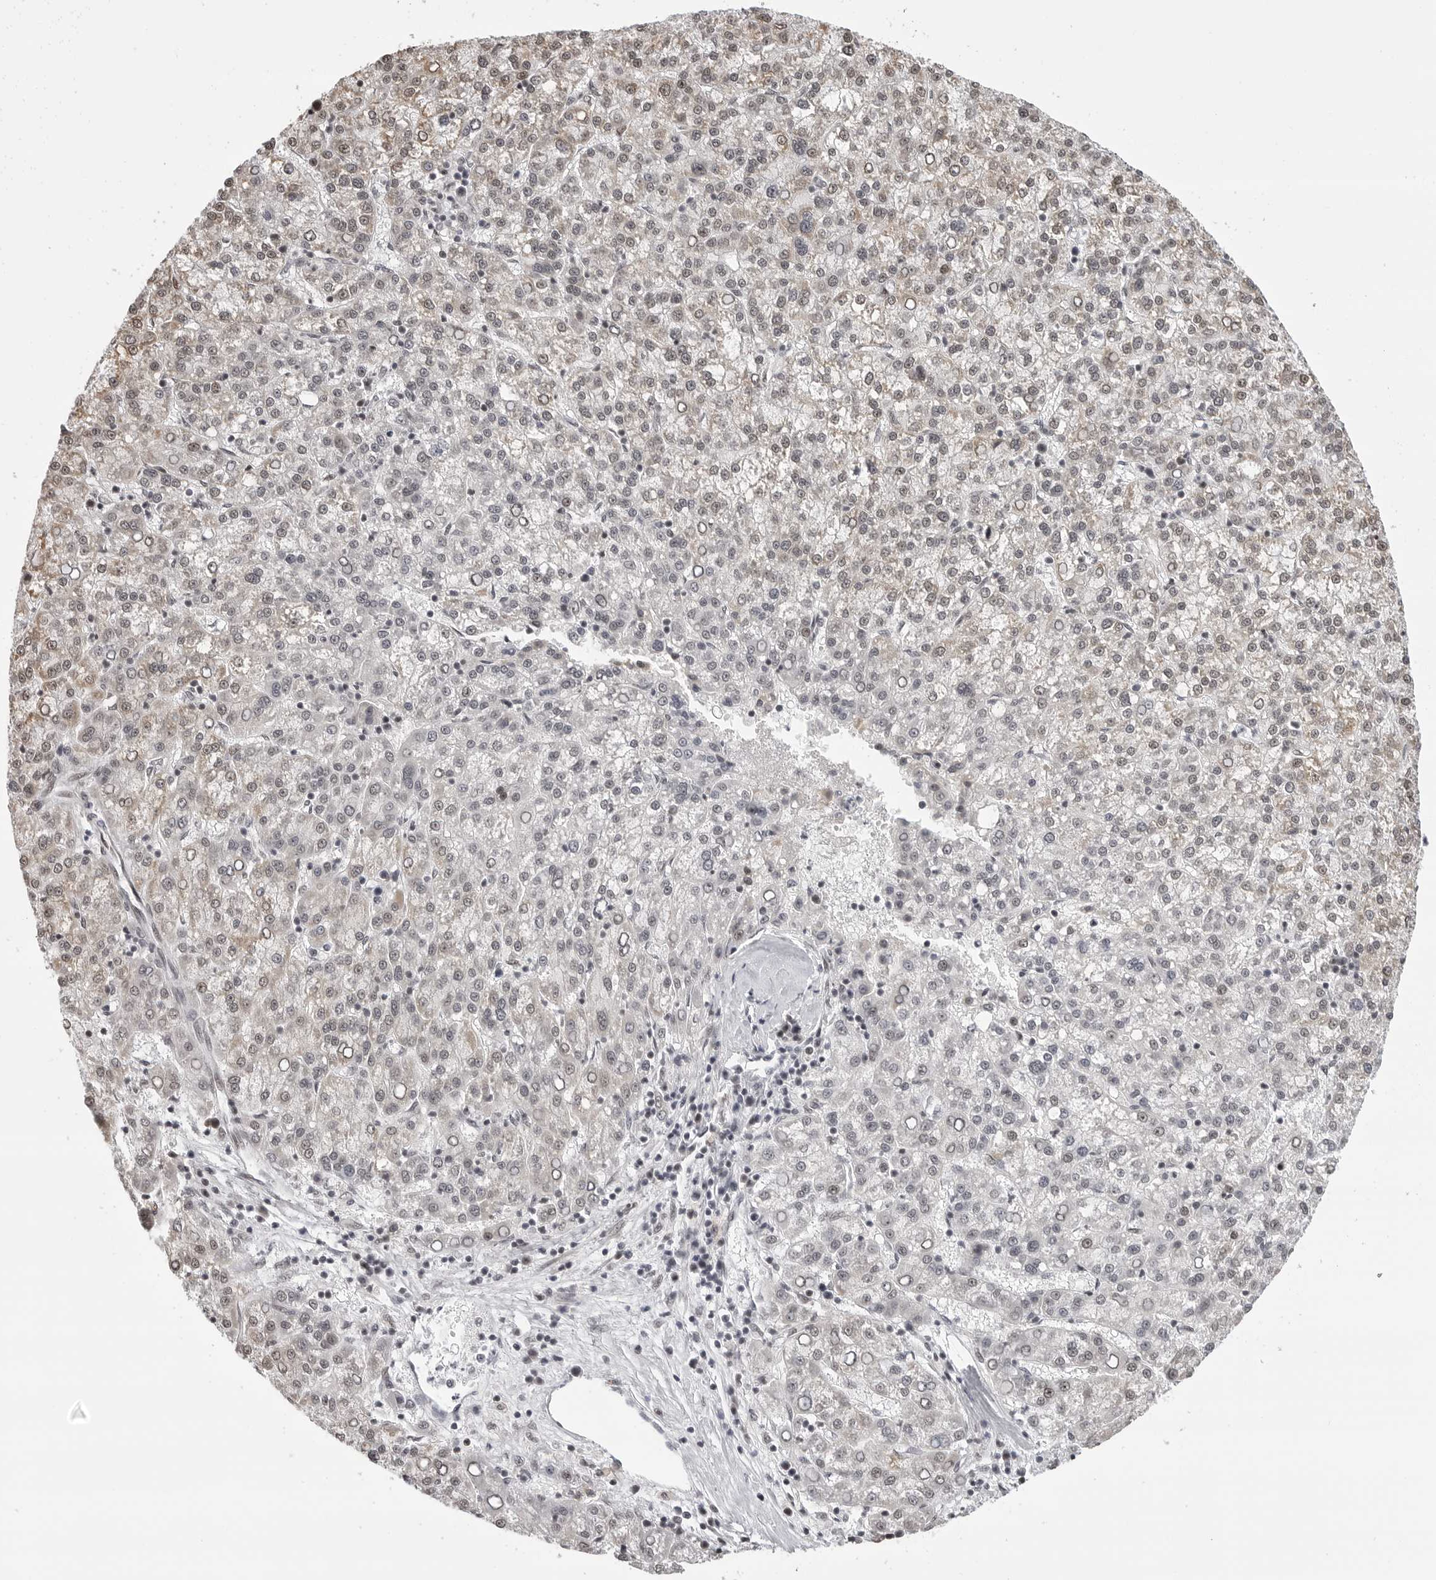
{"staining": {"intensity": "weak", "quantity": "25%-75%", "location": "cytoplasmic/membranous,nuclear"}, "tissue": "liver cancer", "cell_type": "Tumor cells", "image_type": "cancer", "snomed": [{"axis": "morphology", "description": "Carcinoma, Hepatocellular, NOS"}, {"axis": "topography", "description": "Liver"}], "caption": "A high-resolution micrograph shows immunohistochemistry staining of liver cancer, which shows weak cytoplasmic/membranous and nuclear positivity in approximately 25%-75% of tumor cells. (DAB (3,3'-diaminobenzidine) IHC, brown staining for protein, blue staining for nuclei).", "gene": "PHF3", "patient": {"sex": "female", "age": 58}}